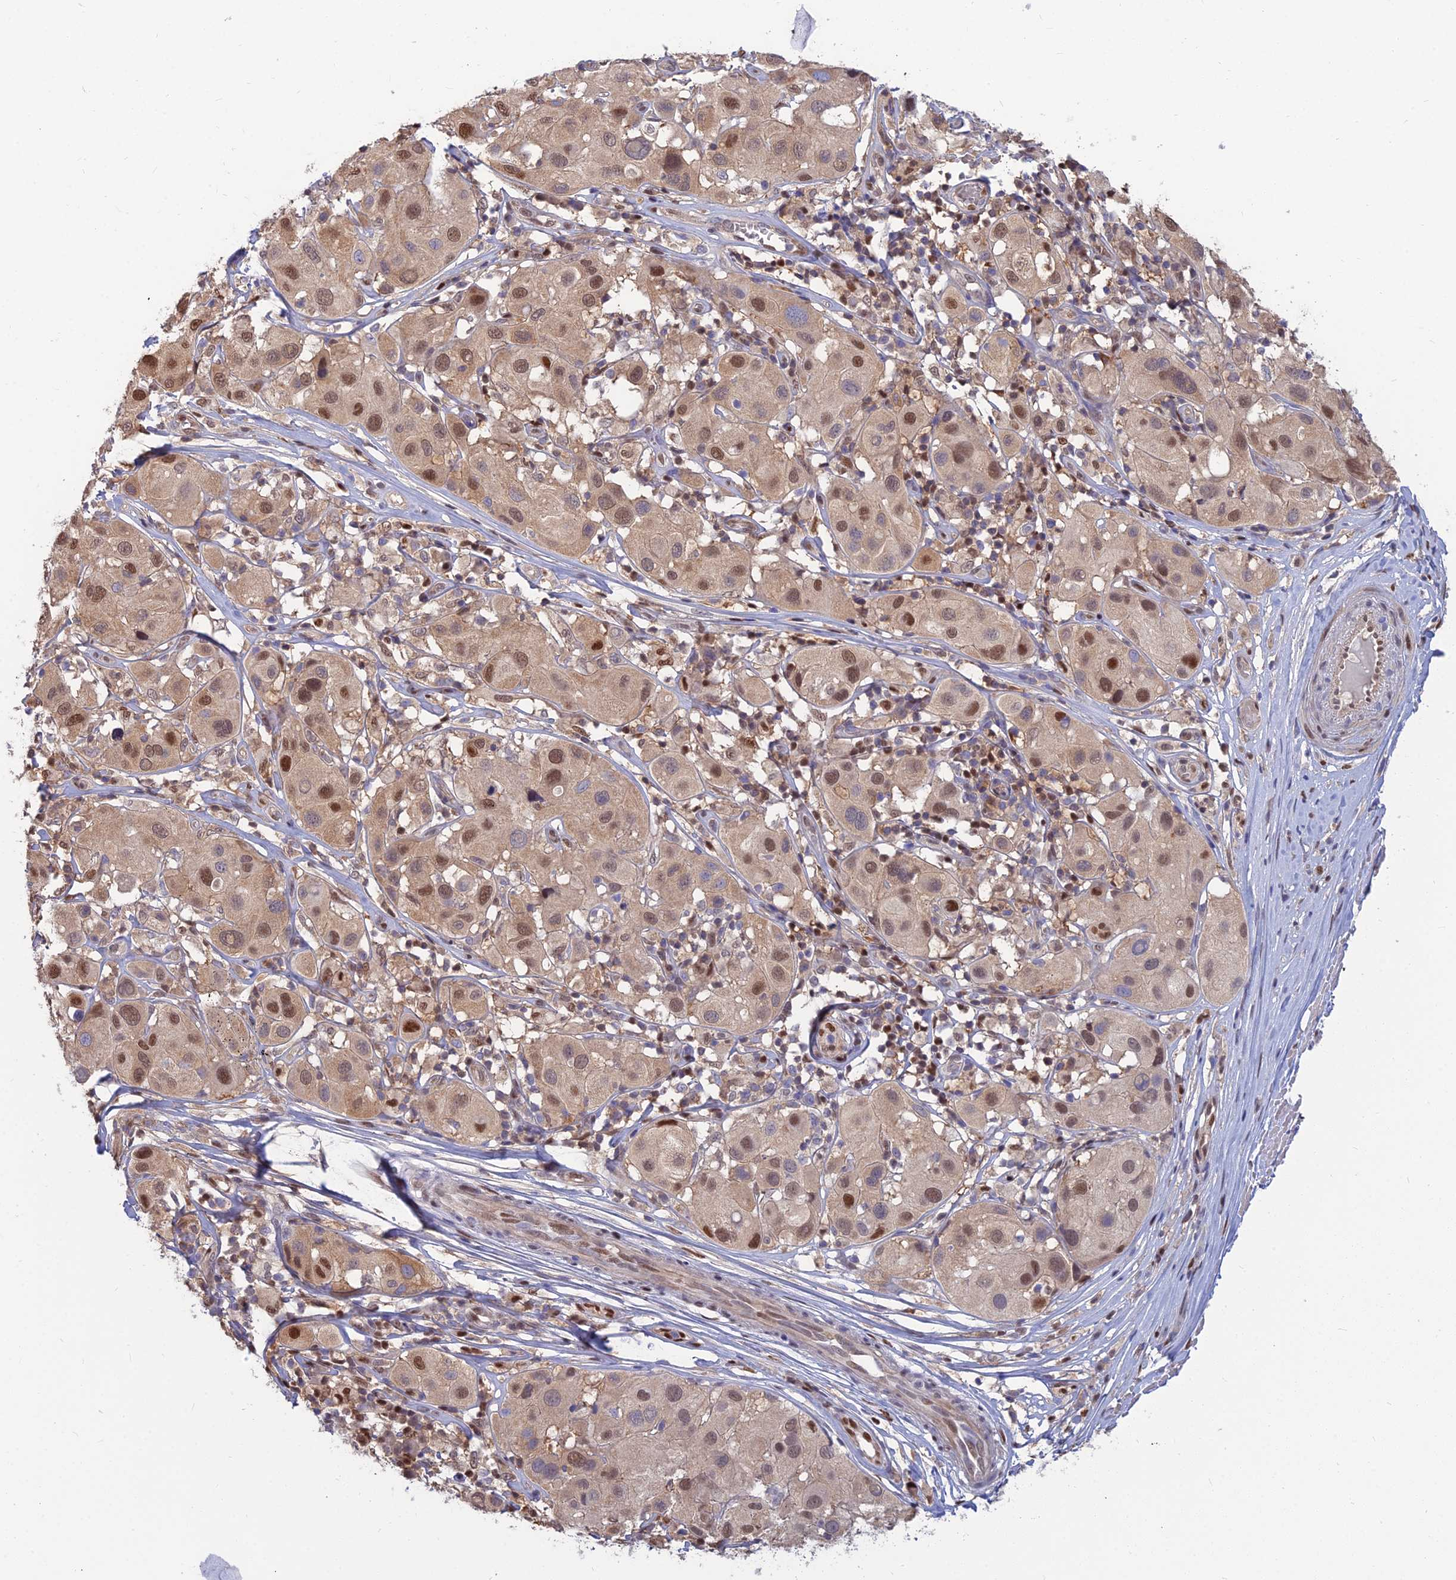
{"staining": {"intensity": "moderate", "quantity": ">75%", "location": "nuclear"}, "tissue": "melanoma", "cell_type": "Tumor cells", "image_type": "cancer", "snomed": [{"axis": "morphology", "description": "Malignant melanoma, Metastatic site"}, {"axis": "topography", "description": "Skin"}], "caption": "DAB immunohistochemical staining of human melanoma reveals moderate nuclear protein staining in approximately >75% of tumor cells.", "gene": "DNPEP", "patient": {"sex": "male", "age": 41}}